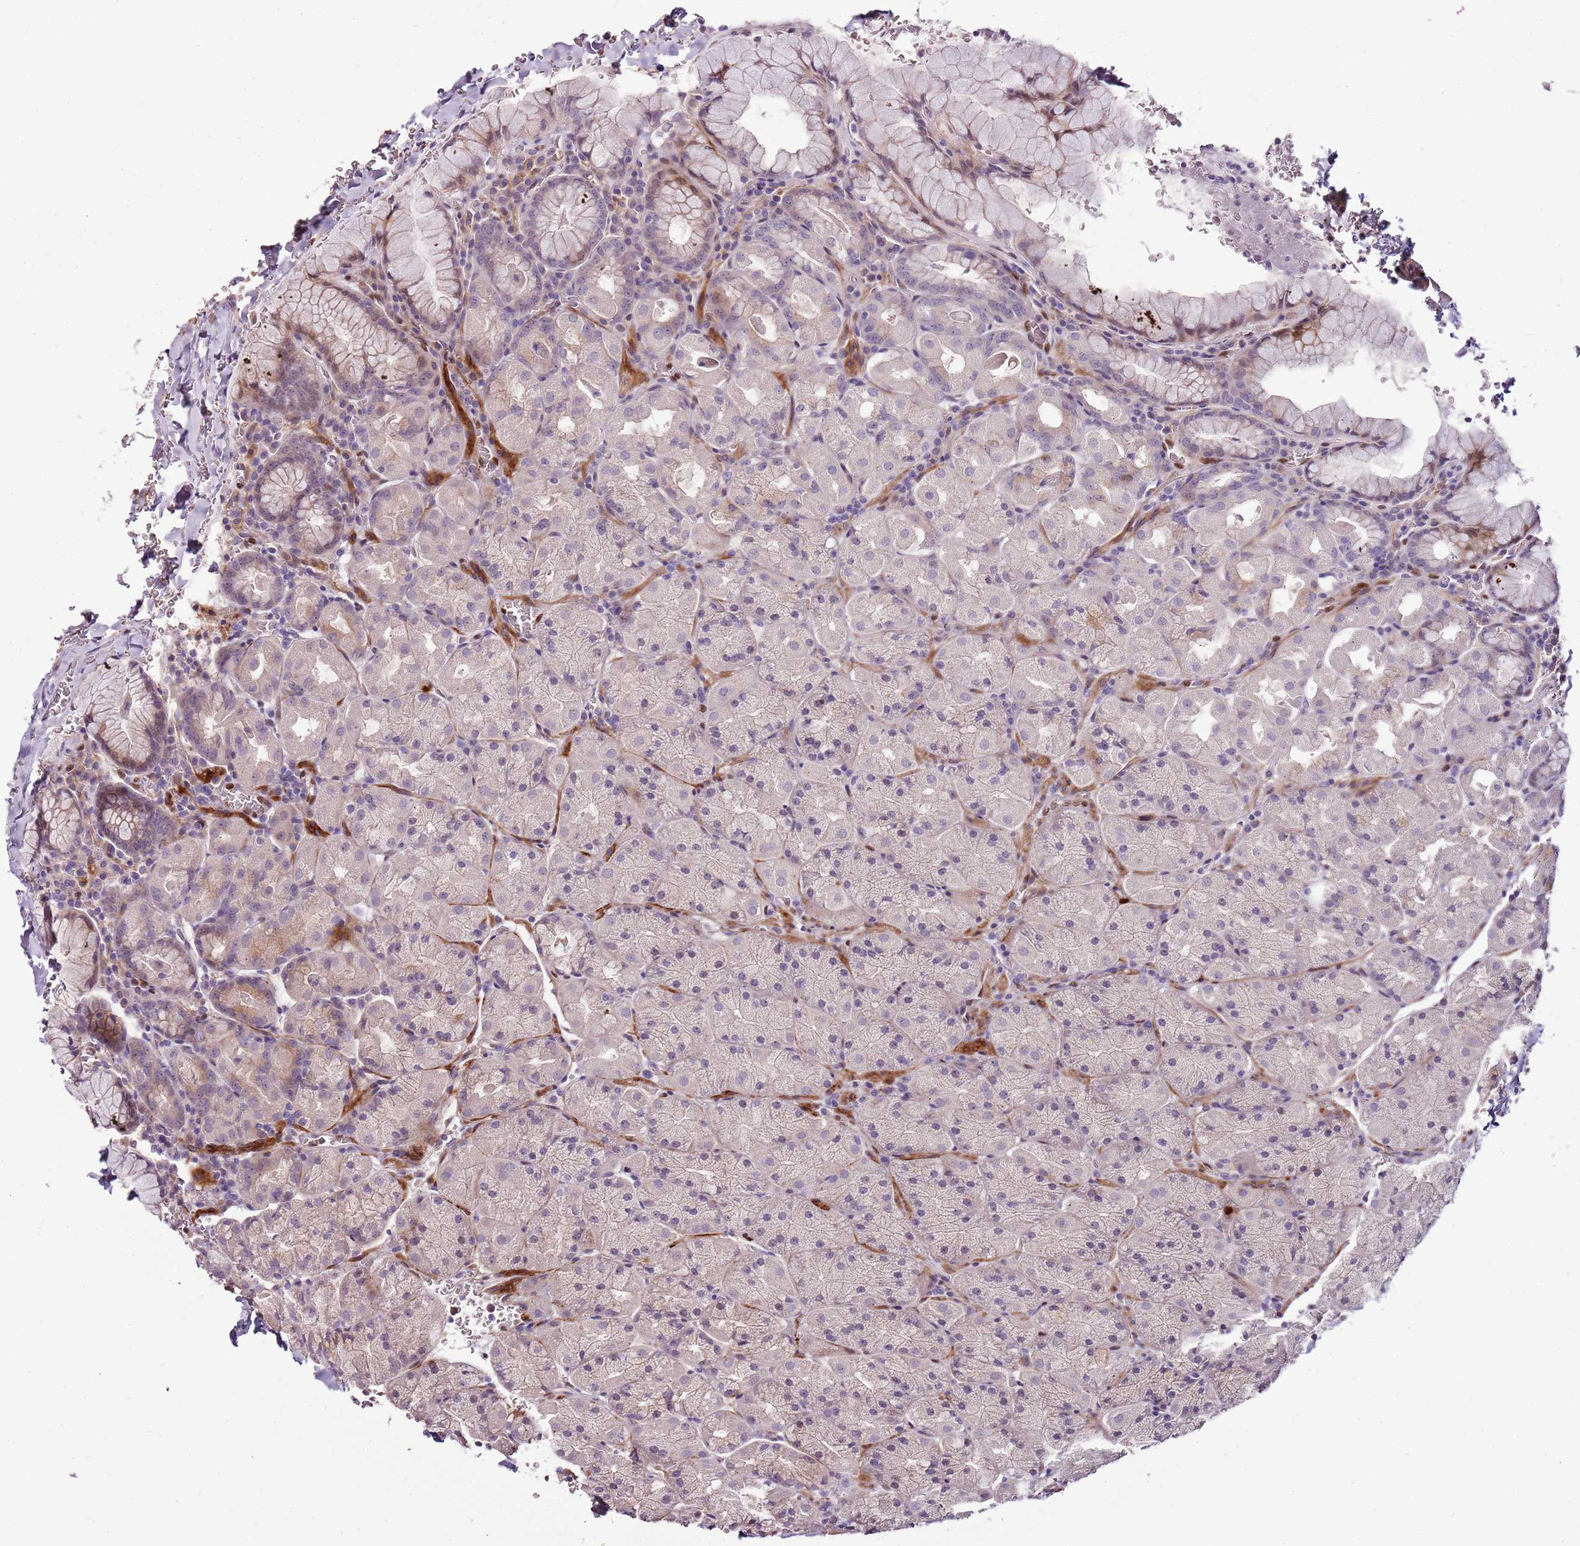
{"staining": {"intensity": "weak", "quantity": "<25%", "location": "cytoplasmic/membranous"}, "tissue": "stomach", "cell_type": "Glandular cells", "image_type": "normal", "snomed": [{"axis": "morphology", "description": "Normal tissue, NOS"}, {"axis": "topography", "description": "Stomach, upper"}, {"axis": "topography", "description": "Stomach, lower"}], "caption": "The immunohistochemistry (IHC) micrograph has no significant positivity in glandular cells of stomach.", "gene": "NKX2", "patient": {"sex": "male", "age": 80}}